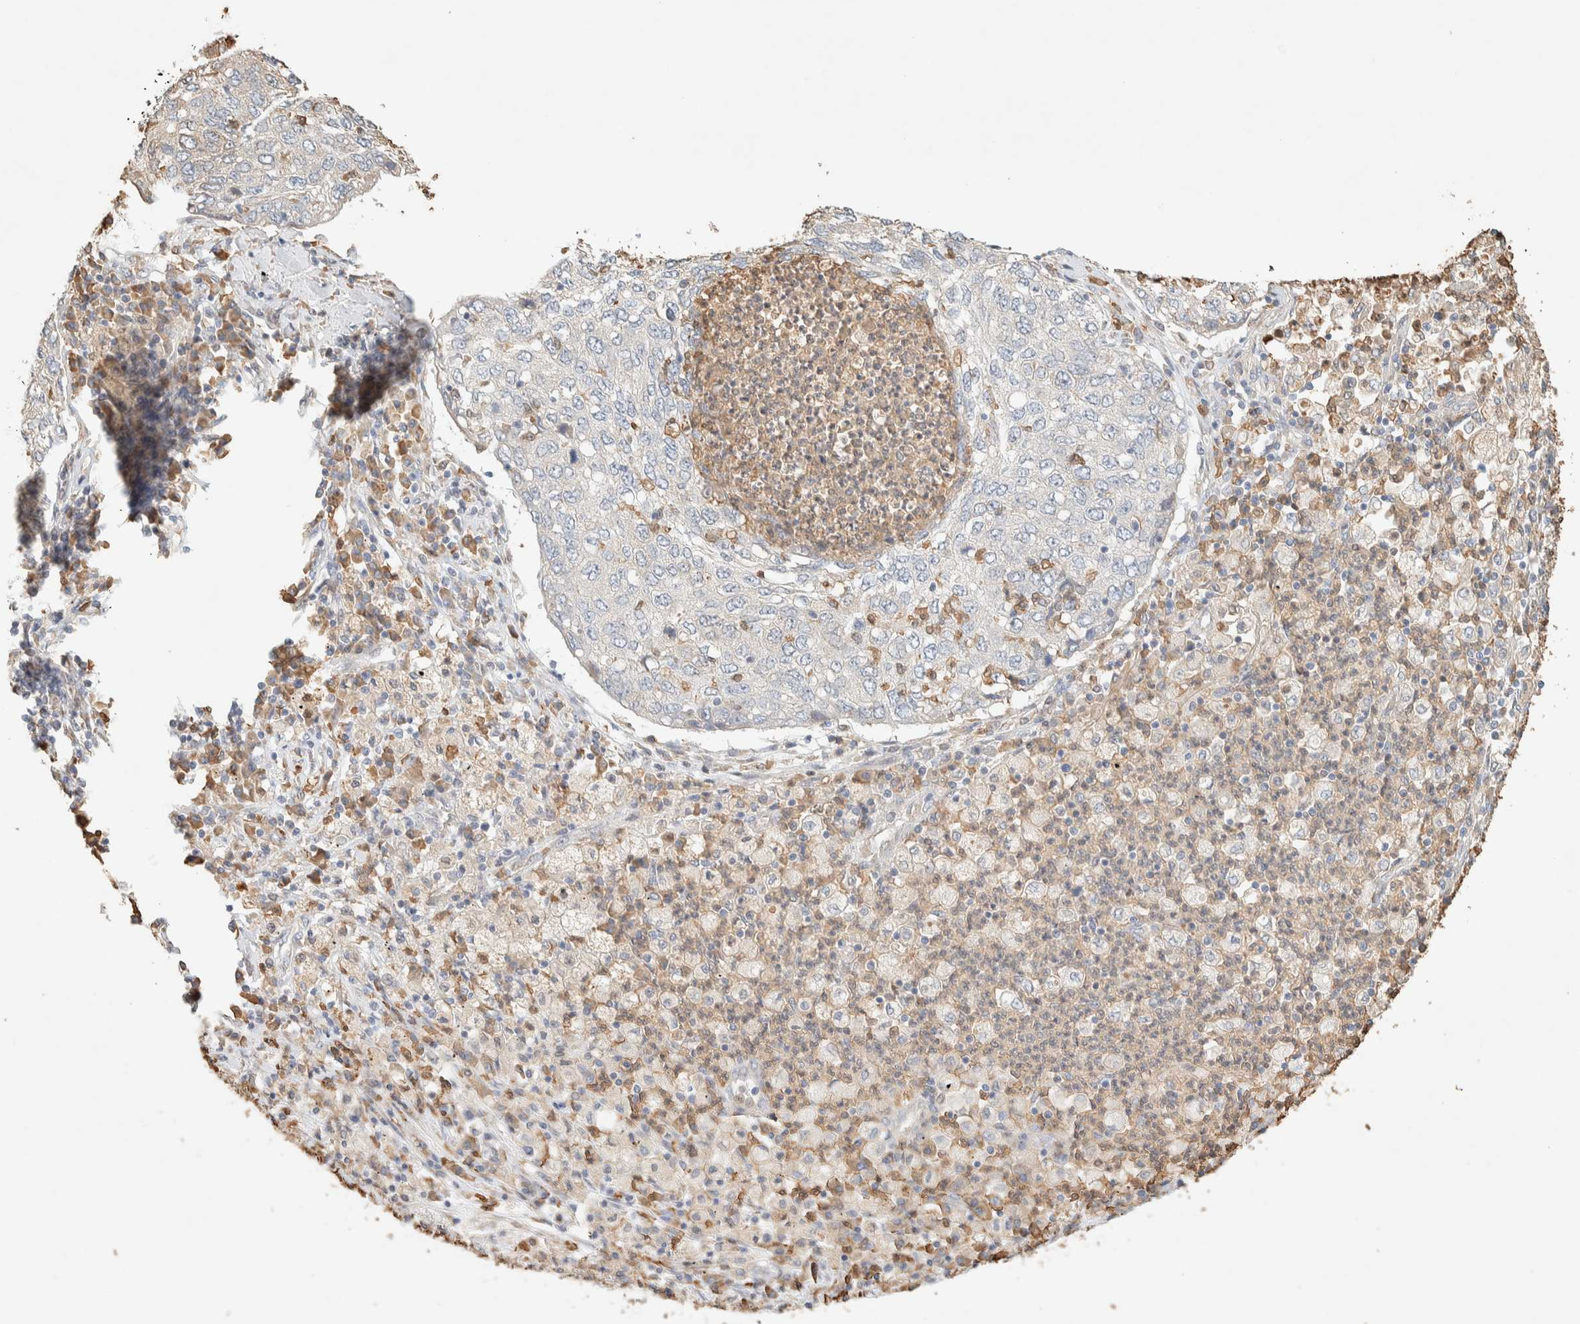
{"staining": {"intensity": "negative", "quantity": "none", "location": "none"}, "tissue": "lung cancer", "cell_type": "Tumor cells", "image_type": "cancer", "snomed": [{"axis": "morphology", "description": "Squamous cell carcinoma, NOS"}, {"axis": "topography", "description": "Lung"}], "caption": "This is a micrograph of immunohistochemistry (IHC) staining of lung cancer (squamous cell carcinoma), which shows no expression in tumor cells.", "gene": "TTC3", "patient": {"sex": "female", "age": 63}}